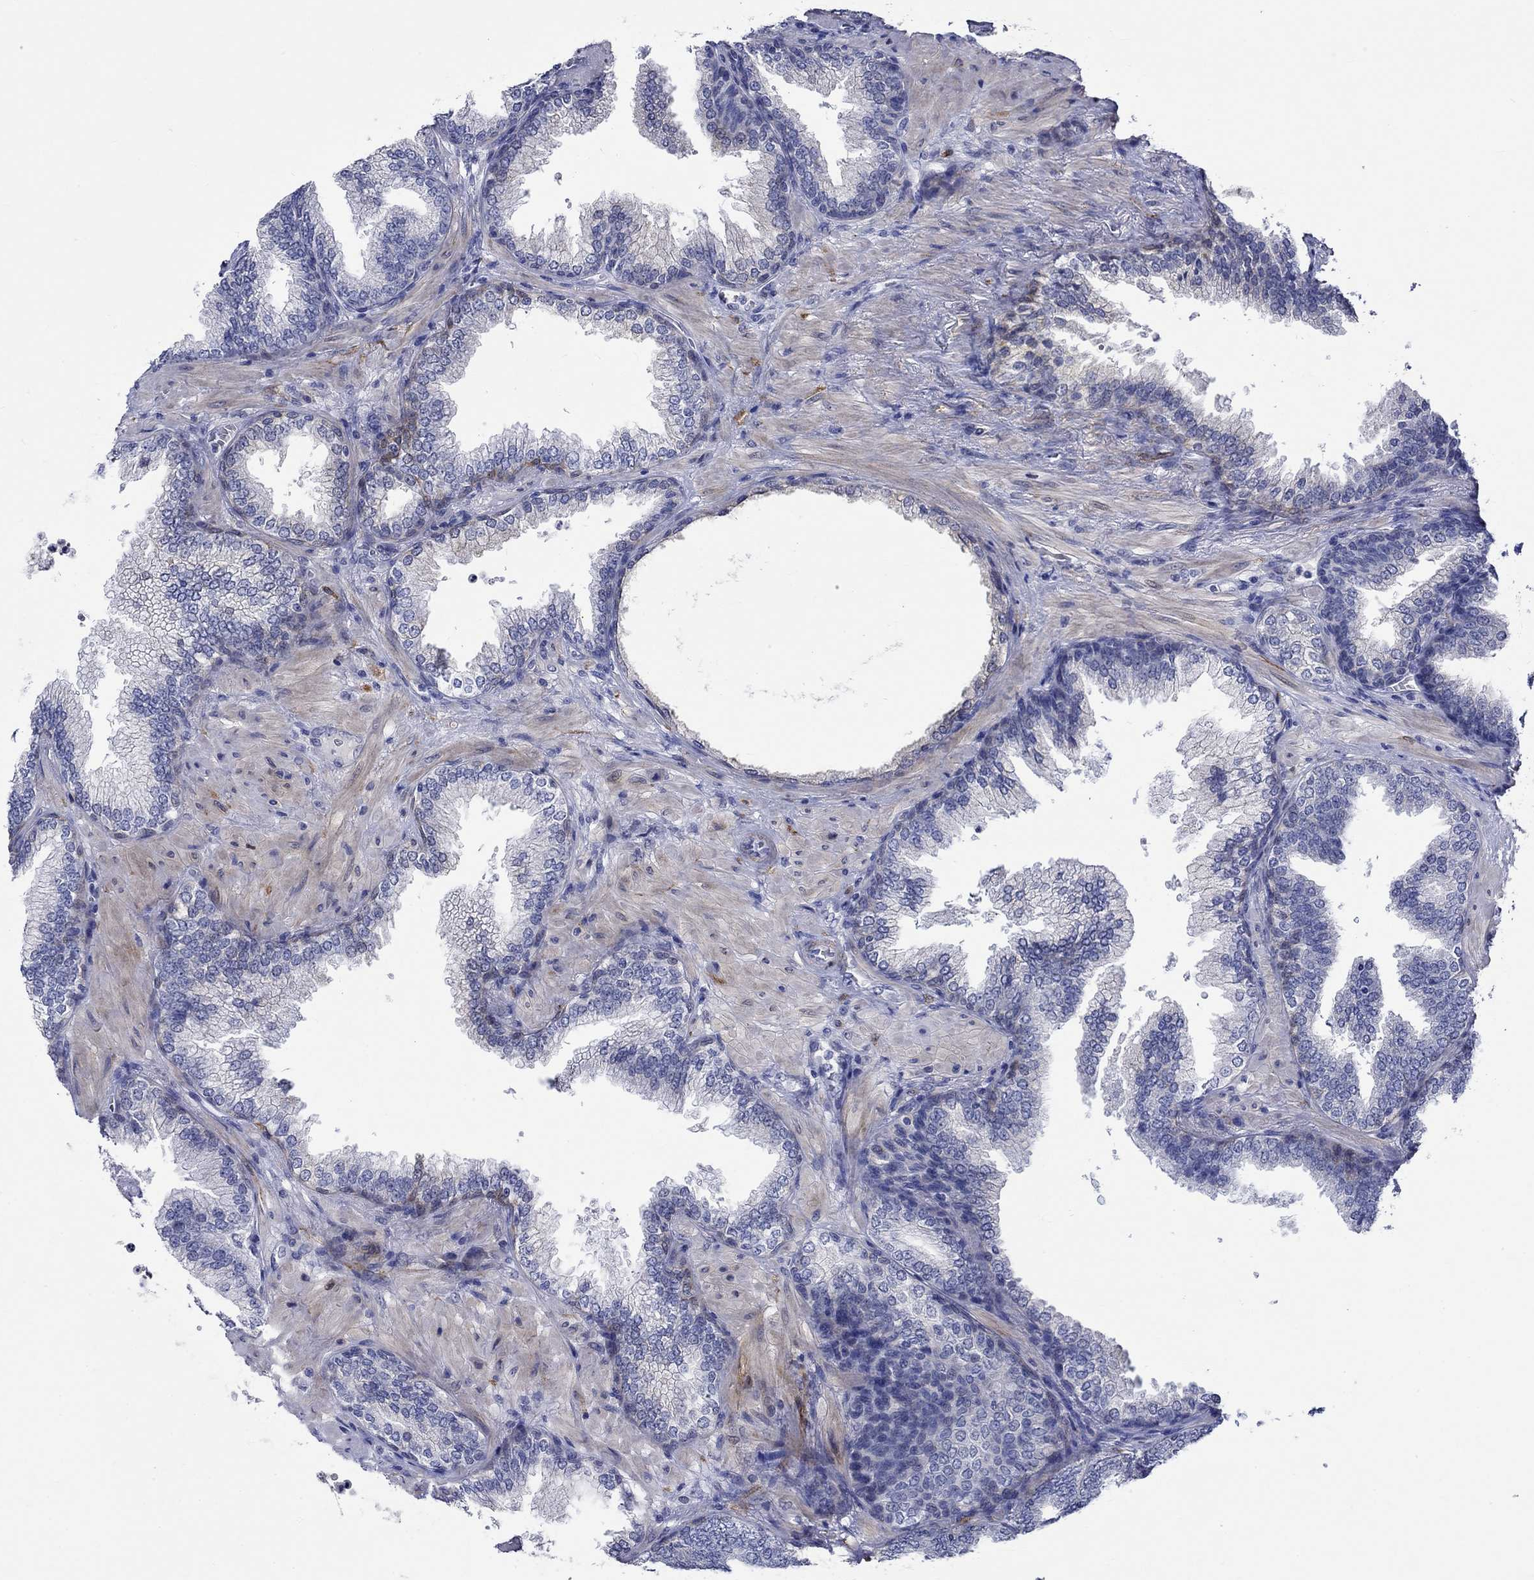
{"staining": {"intensity": "negative", "quantity": "none", "location": "none"}, "tissue": "prostate cancer", "cell_type": "Tumor cells", "image_type": "cancer", "snomed": [{"axis": "morphology", "description": "Adenocarcinoma, Low grade"}, {"axis": "topography", "description": "Prostate"}], "caption": "A high-resolution photomicrograph shows IHC staining of prostate cancer, which reveals no significant positivity in tumor cells.", "gene": "CRYAB", "patient": {"sex": "male", "age": 68}}